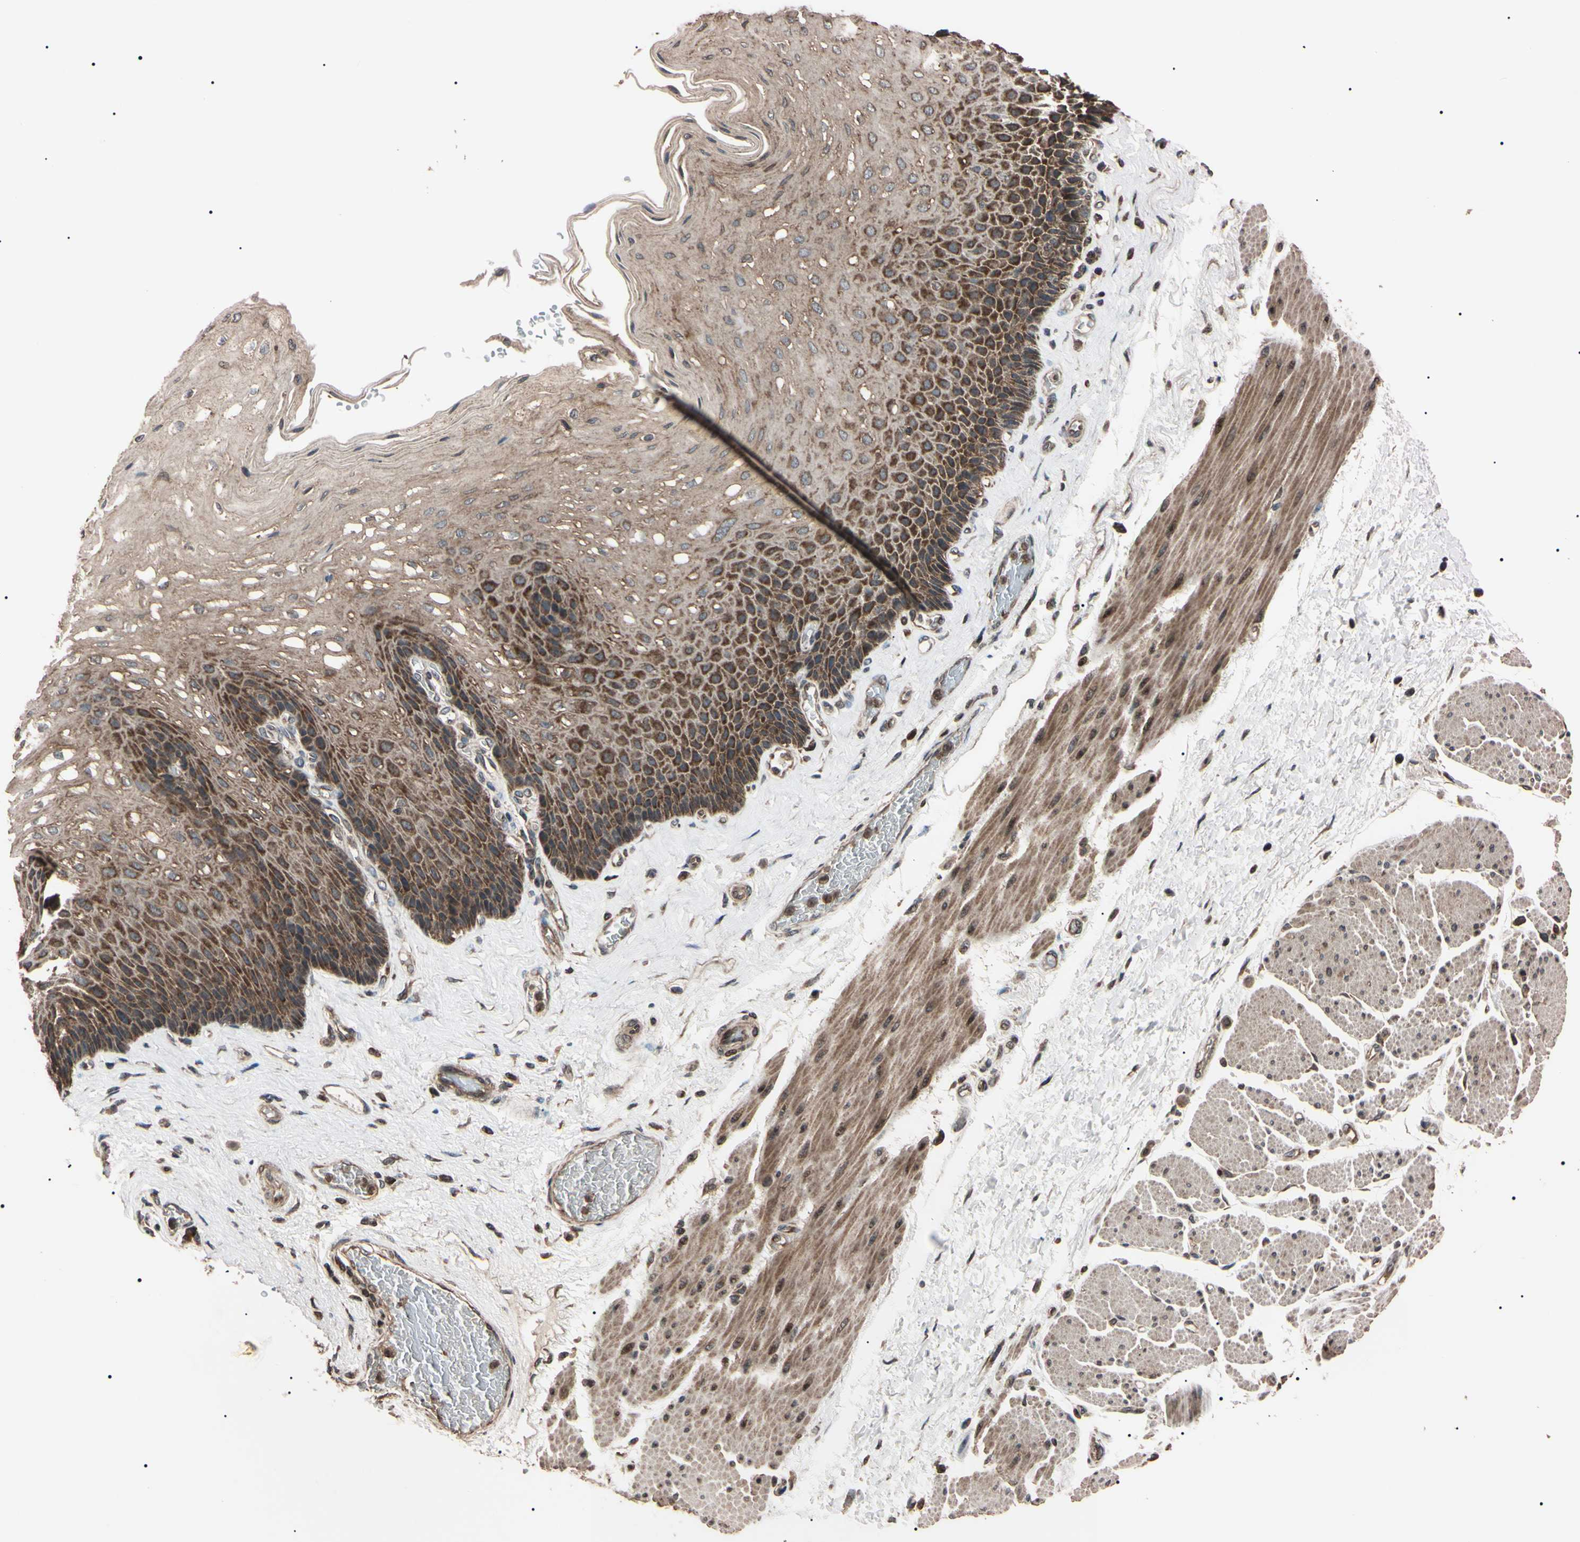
{"staining": {"intensity": "moderate", "quantity": "25%-75%", "location": "cytoplasmic/membranous"}, "tissue": "esophagus", "cell_type": "Squamous epithelial cells", "image_type": "normal", "snomed": [{"axis": "morphology", "description": "Normal tissue, NOS"}, {"axis": "topography", "description": "Esophagus"}], "caption": "Immunohistochemistry (IHC) staining of normal esophagus, which exhibits medium levels of moderate cytoplasmic/membranous positivity in approximately 25%-75% of squamous epithelial cells indicating moderate cytoplasmic/membranous protein positivity. The staining was performed using DAB (brown) for protein detection and nuclei were counterstained in hematoxylin (blue).", "gene": "TNFRSF1A", "patient": {"sex": "female", "age": 72}}